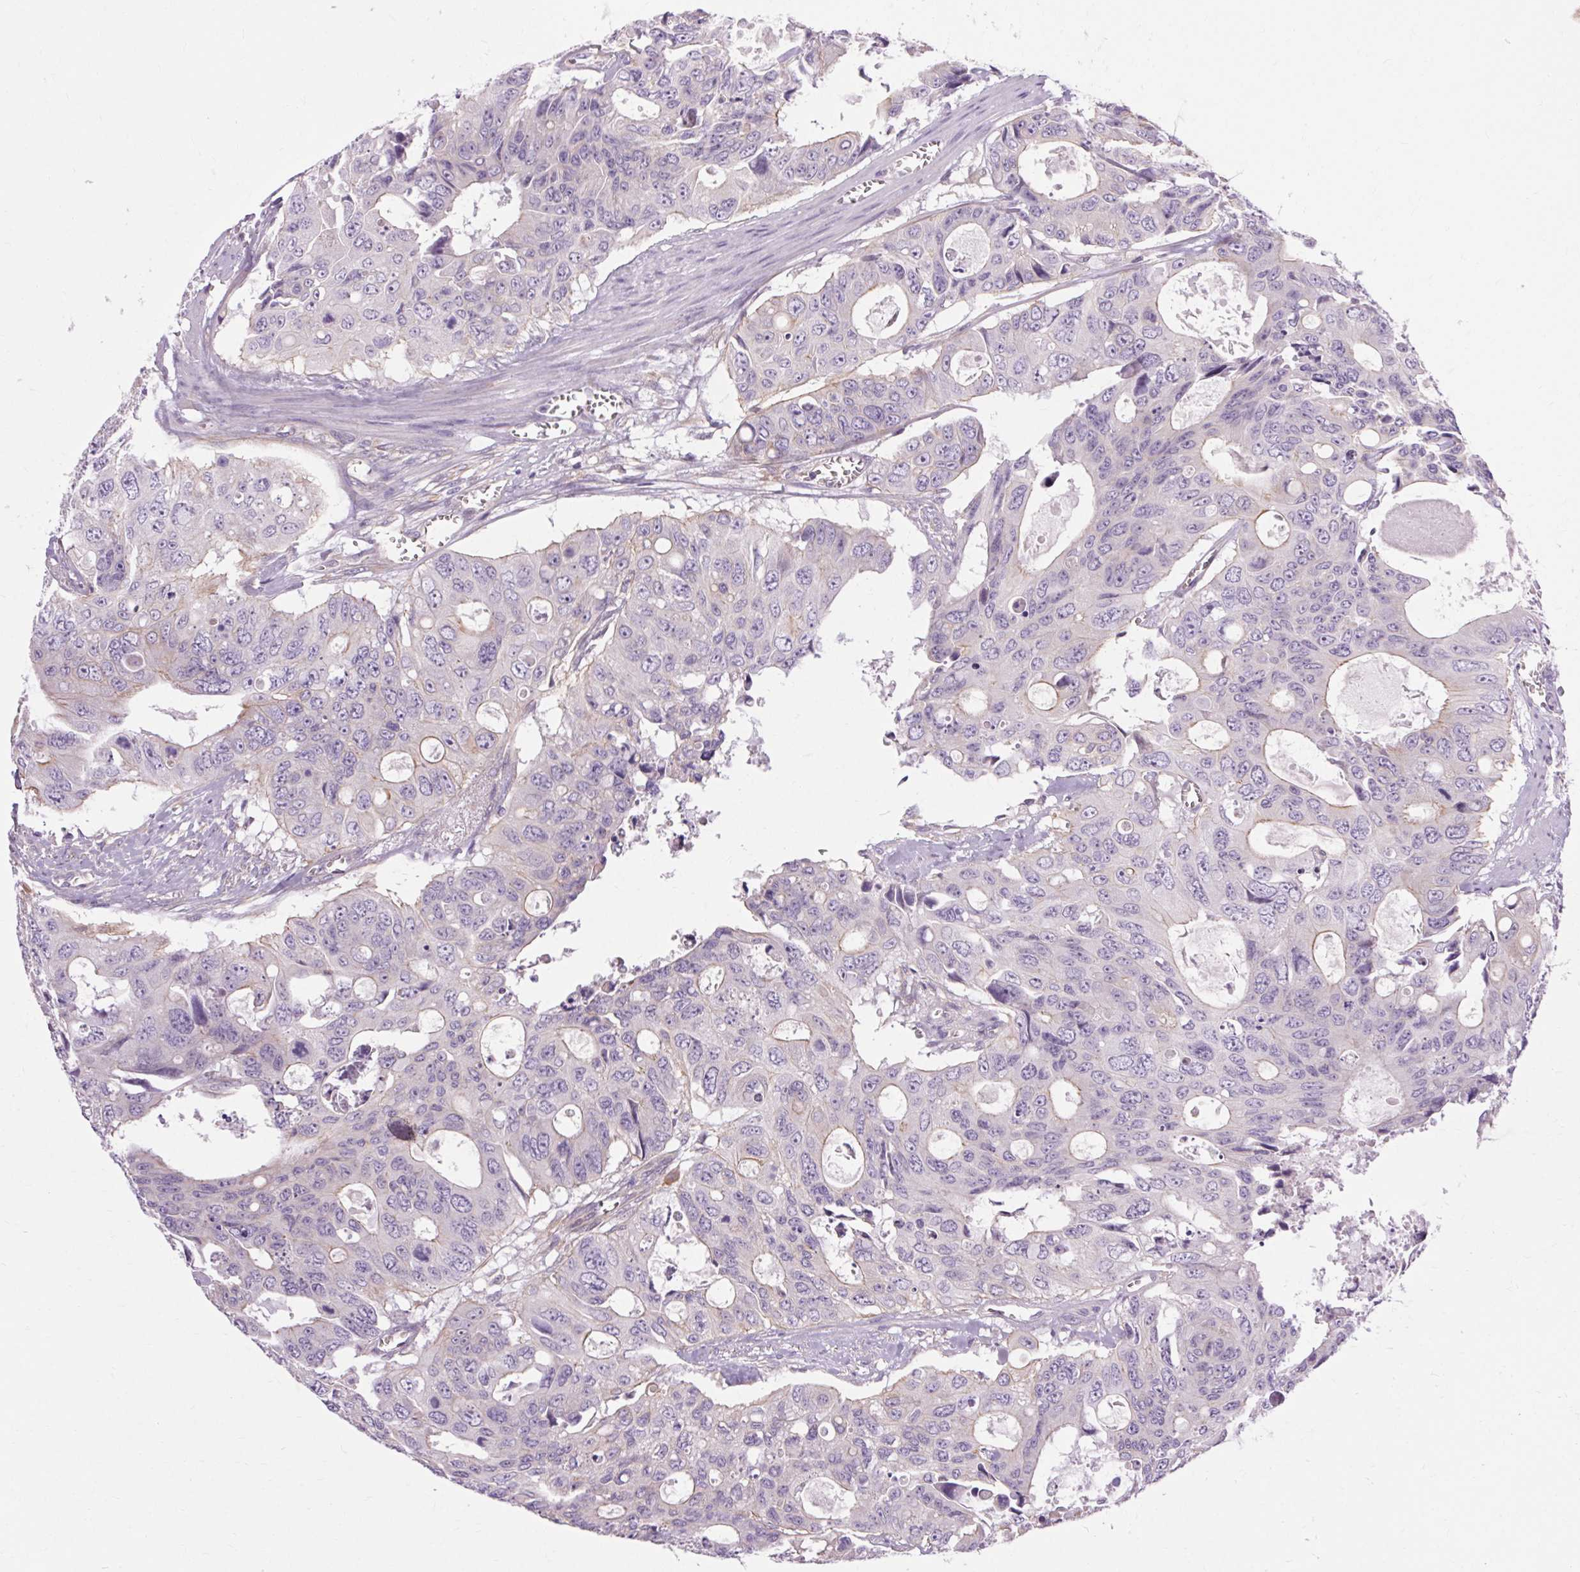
{"staining": {"intensity": "weak", "quantity": "<25%", "location": "cytoplasmic/membranous"}, "tissue": "colorectal cancer", "cell_type": "Tumor cells", "image_type": "cancer", "snomed": [{"axis": "morphology", "description": "Adenocarcinoma, NOS"}, {"axis": "topography", "description": "Rectum"}], "caption": "High power microscopy micrograph of an immunohistochemistry photomicrograph of colorectal cancer, revealing no significant positivity in tumor cells. (DAB (3,3'-diaminobenzidine) immunohistochemistry (IHC) visualized using brightfield microscopy, high magnification).", "gene": "TM6SF1", "patient": {"sex": "male", "age": 76}}